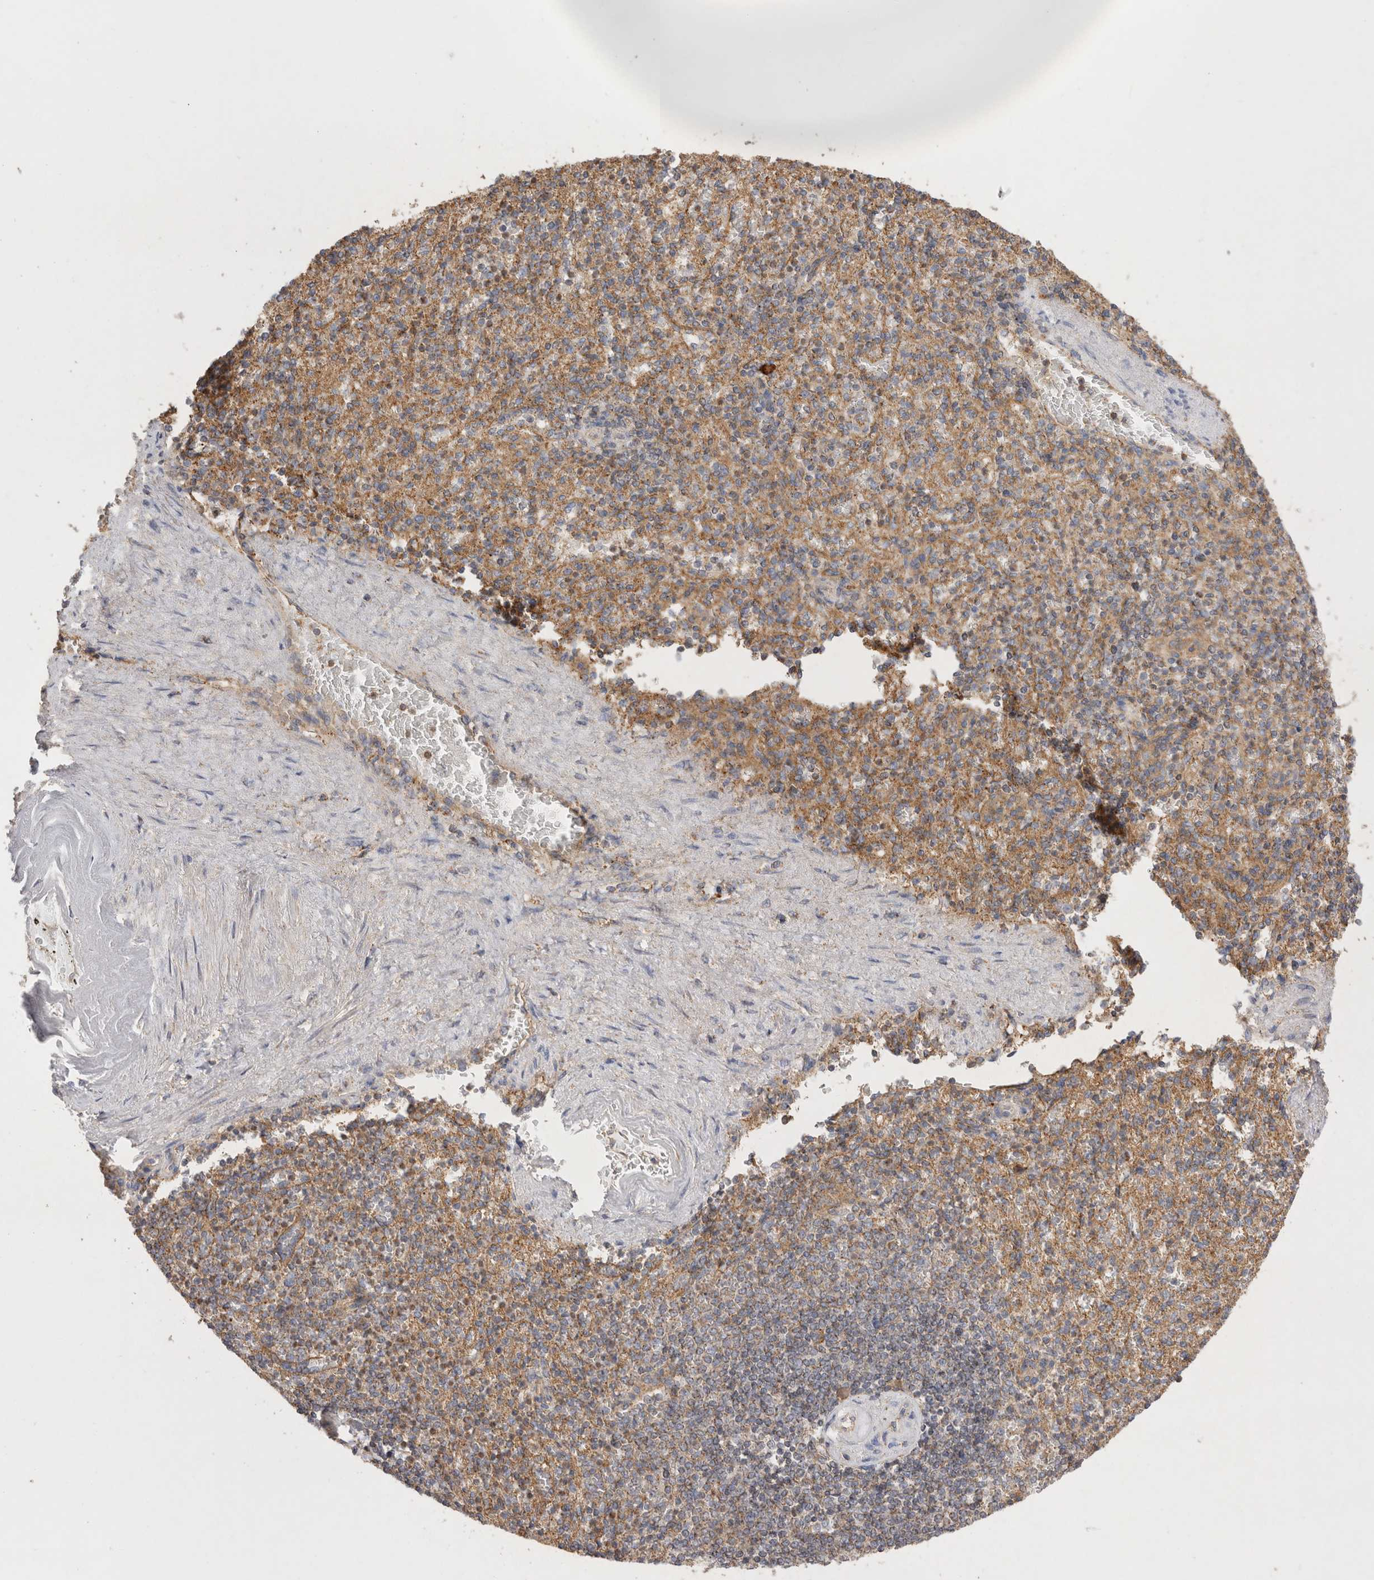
{"staining": {"intensity": "weak", "quantity": "25%-75%", "location": "cytoplasmic/membranous"}, "tissue": "spleen", "cell_type": "Cells in red pulp", "image_type": "normal", "snomed": [{"axis": "morphology", "description": "Normal tissue, NOS"}, {"axis": "topography", "description": "Spleen"}], "caption": "A brown stain labels weak cytoplasmic/membranous positivity of a protein in cells in red pulp of benign human spleen.", "gene": "CHMP6", "patient": {"sex": "female", "age": 74}}